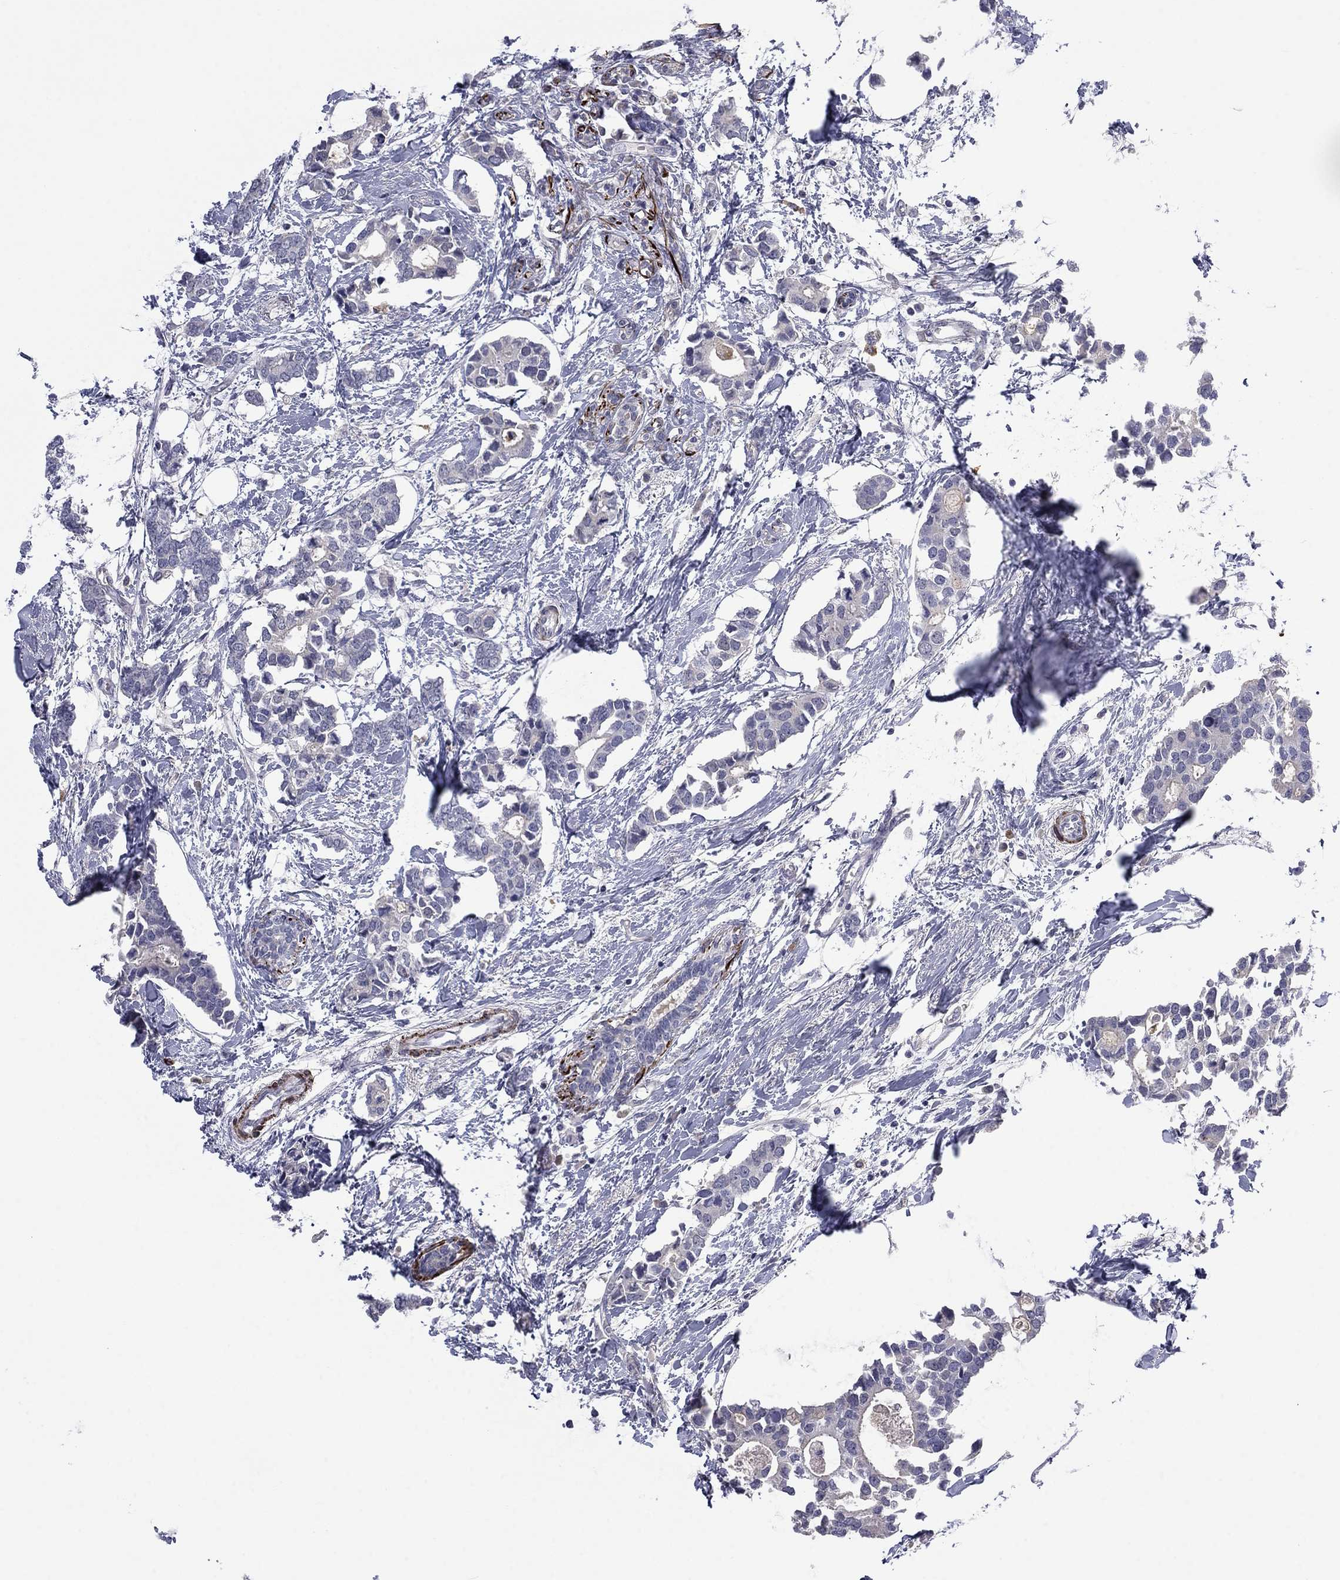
{"staining": {"intensity": "negative", "quantity": "none", "location": "none"}, "tissue": "breast cancer", "cell_type": "Tumor cells", "image_type": "cancer", "snomed": [{"axis": "morphology", "description": "Duct carcinoma"}, {"axis": "topography", "description": "Breast"}], "caption": "IHC of human breast cancer reveals no positivity in tumor cells.", "gene": "IP6K3", "patient": {"sex": "female", "age": 83}}